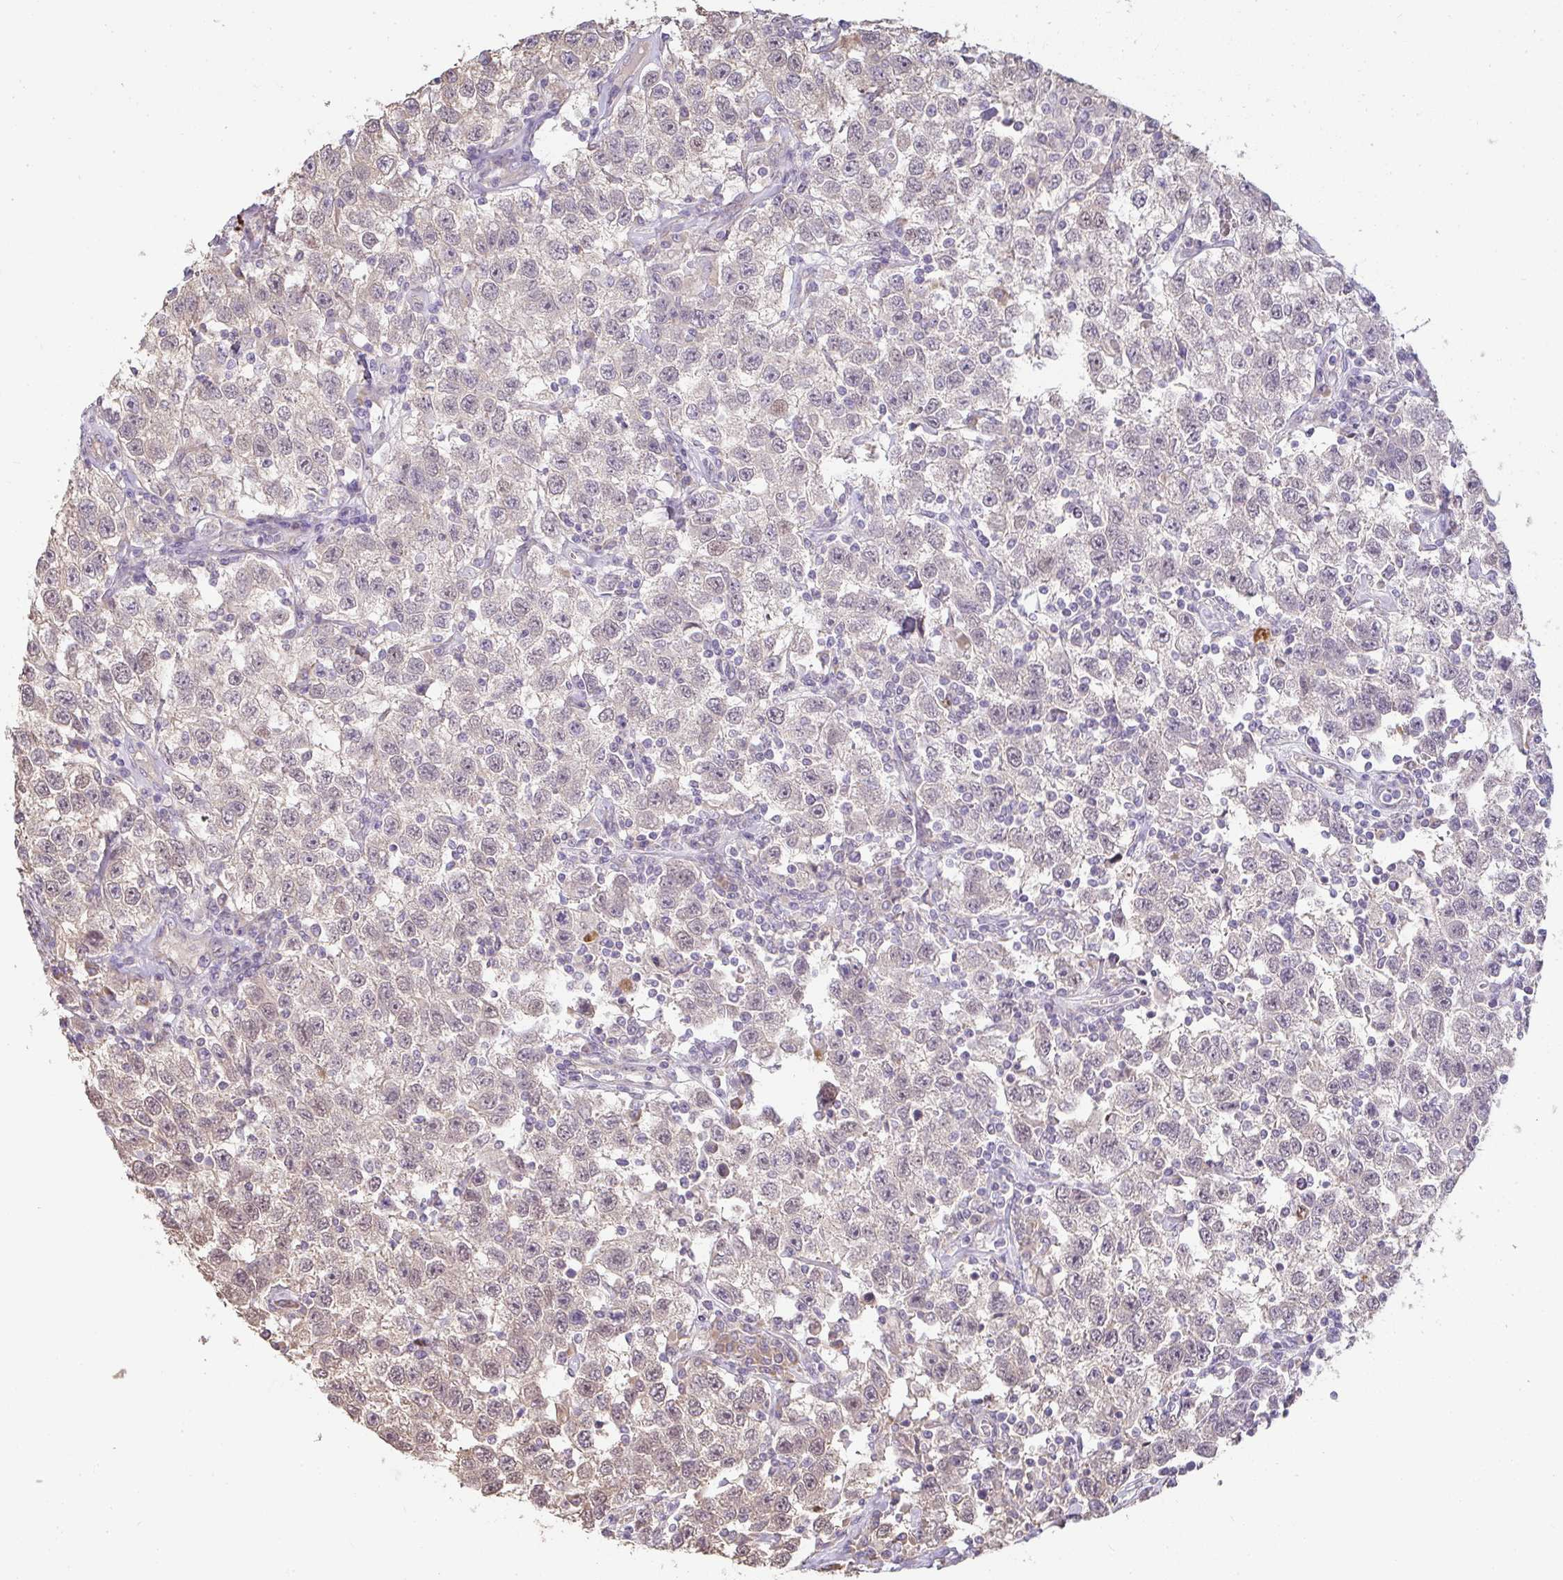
{"staining": {"intensity": "weak", "quantity": "<25%", "location": "cytoplasmic/membranous"}, "tissue": "testis cancer", "cell_type": "Tumor cells", "image_type": "cancer", "snomed": [{"axis": "morphology", "description": "Seminoma, NOS"}, {"axis": "topography", "description": "Testis"}], "caption": "Testis seminoma was stained to show a protein in brown. There is no significant staining in tumor cells. Nuclei are stained in blue.", "gene": "BRINP3", "patient": {"sex": "male", "age": 41}}